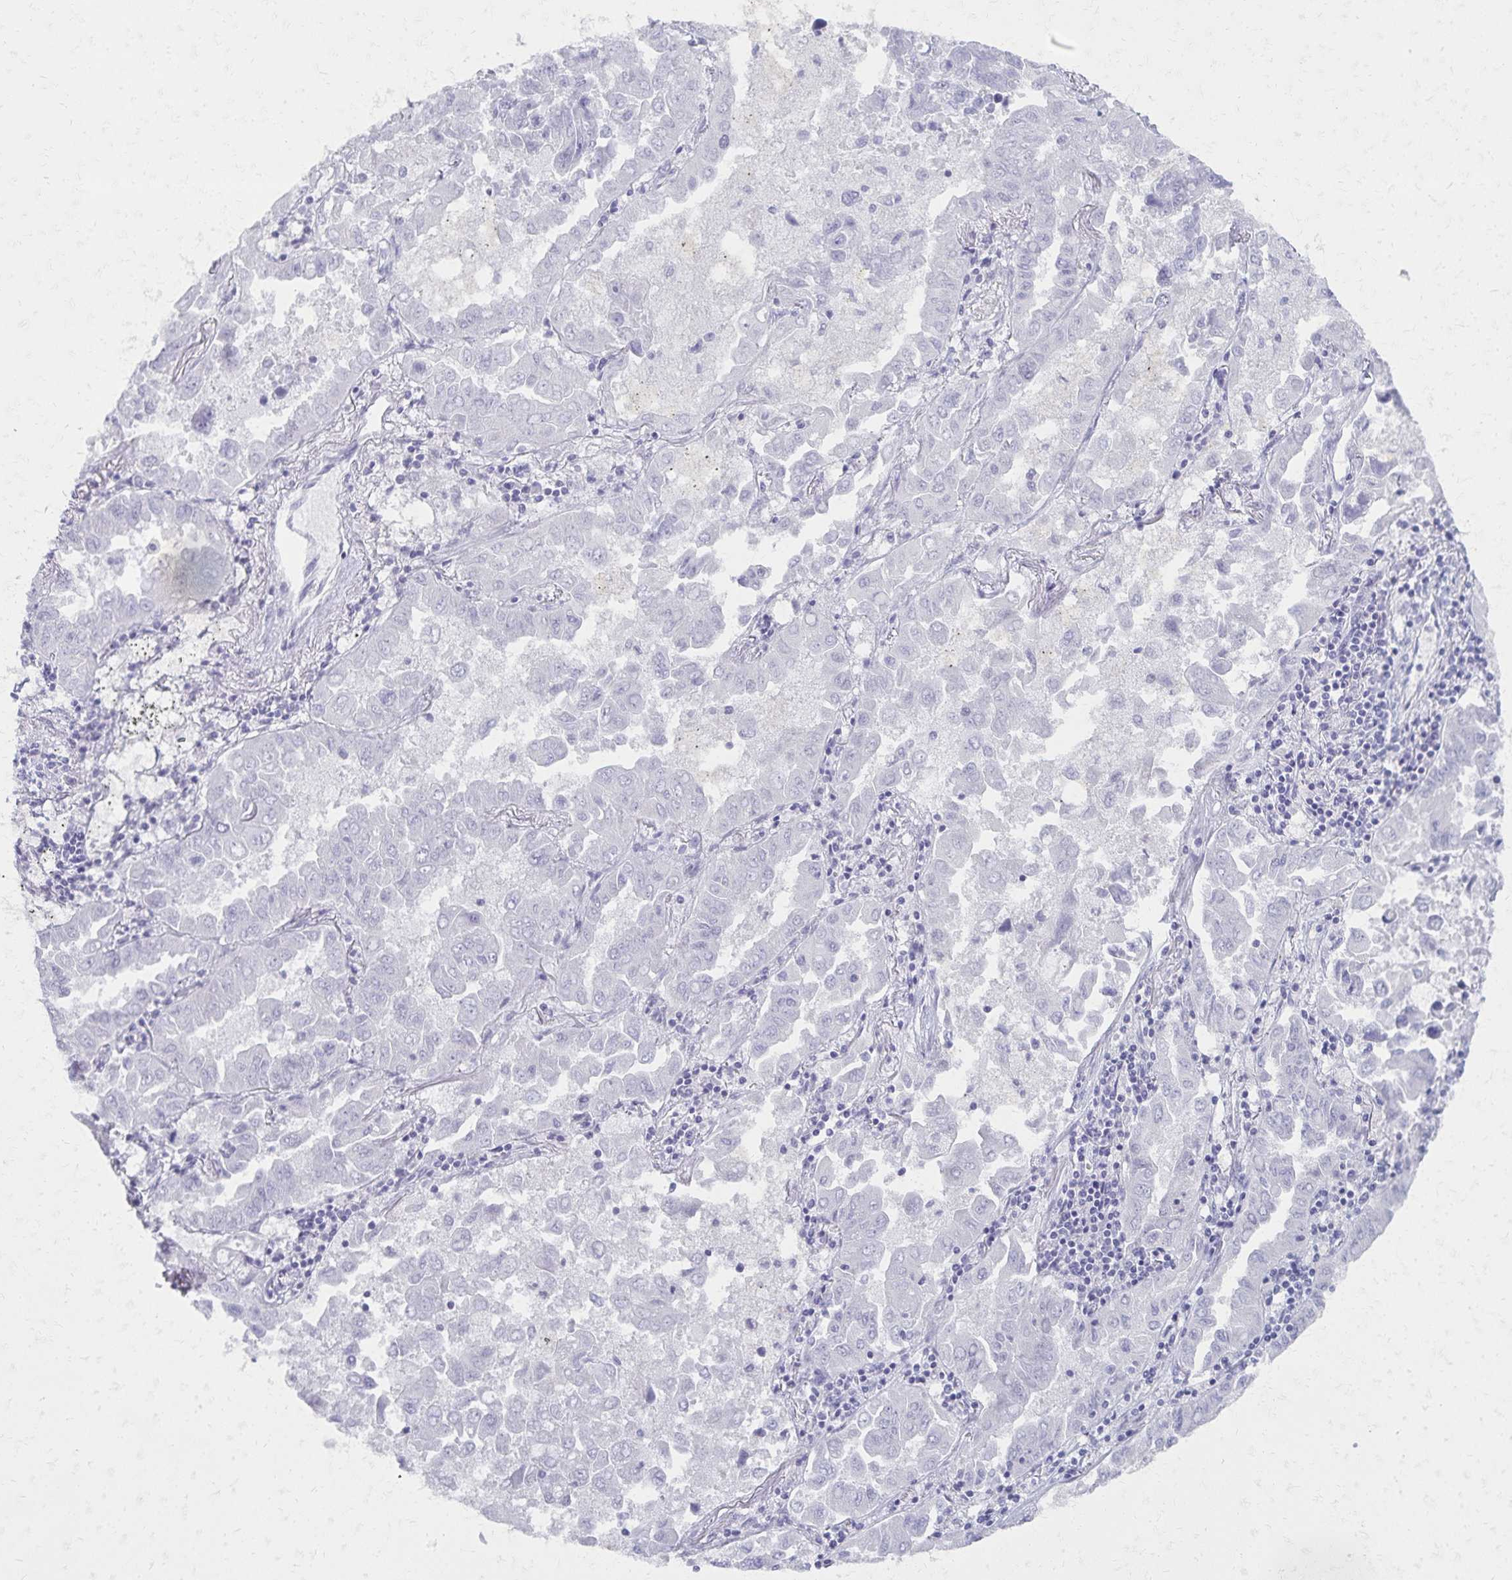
{"staining": {"intensity": "negative", "quantity": "none", "location": "none"}, "tissue": "lung cancer", "cell_type": "Tumor cells", "image_type": "cancer", "snomed": [{"axis": "morphology", "description": "Adenocarcinoma, NOS"}, {"axis": "topography", "description": "Lung"}], "caption": "High magnification brightfield microscopy of adenocarcinoma (lung) stained with DAB (3,3'-diaminobenzidine) (brown) and counterstained with hematoxylin (blue): tumor cells show no significant staining.", "gene": "MORC4", "patient": {"sex": "male", "age": 64}}